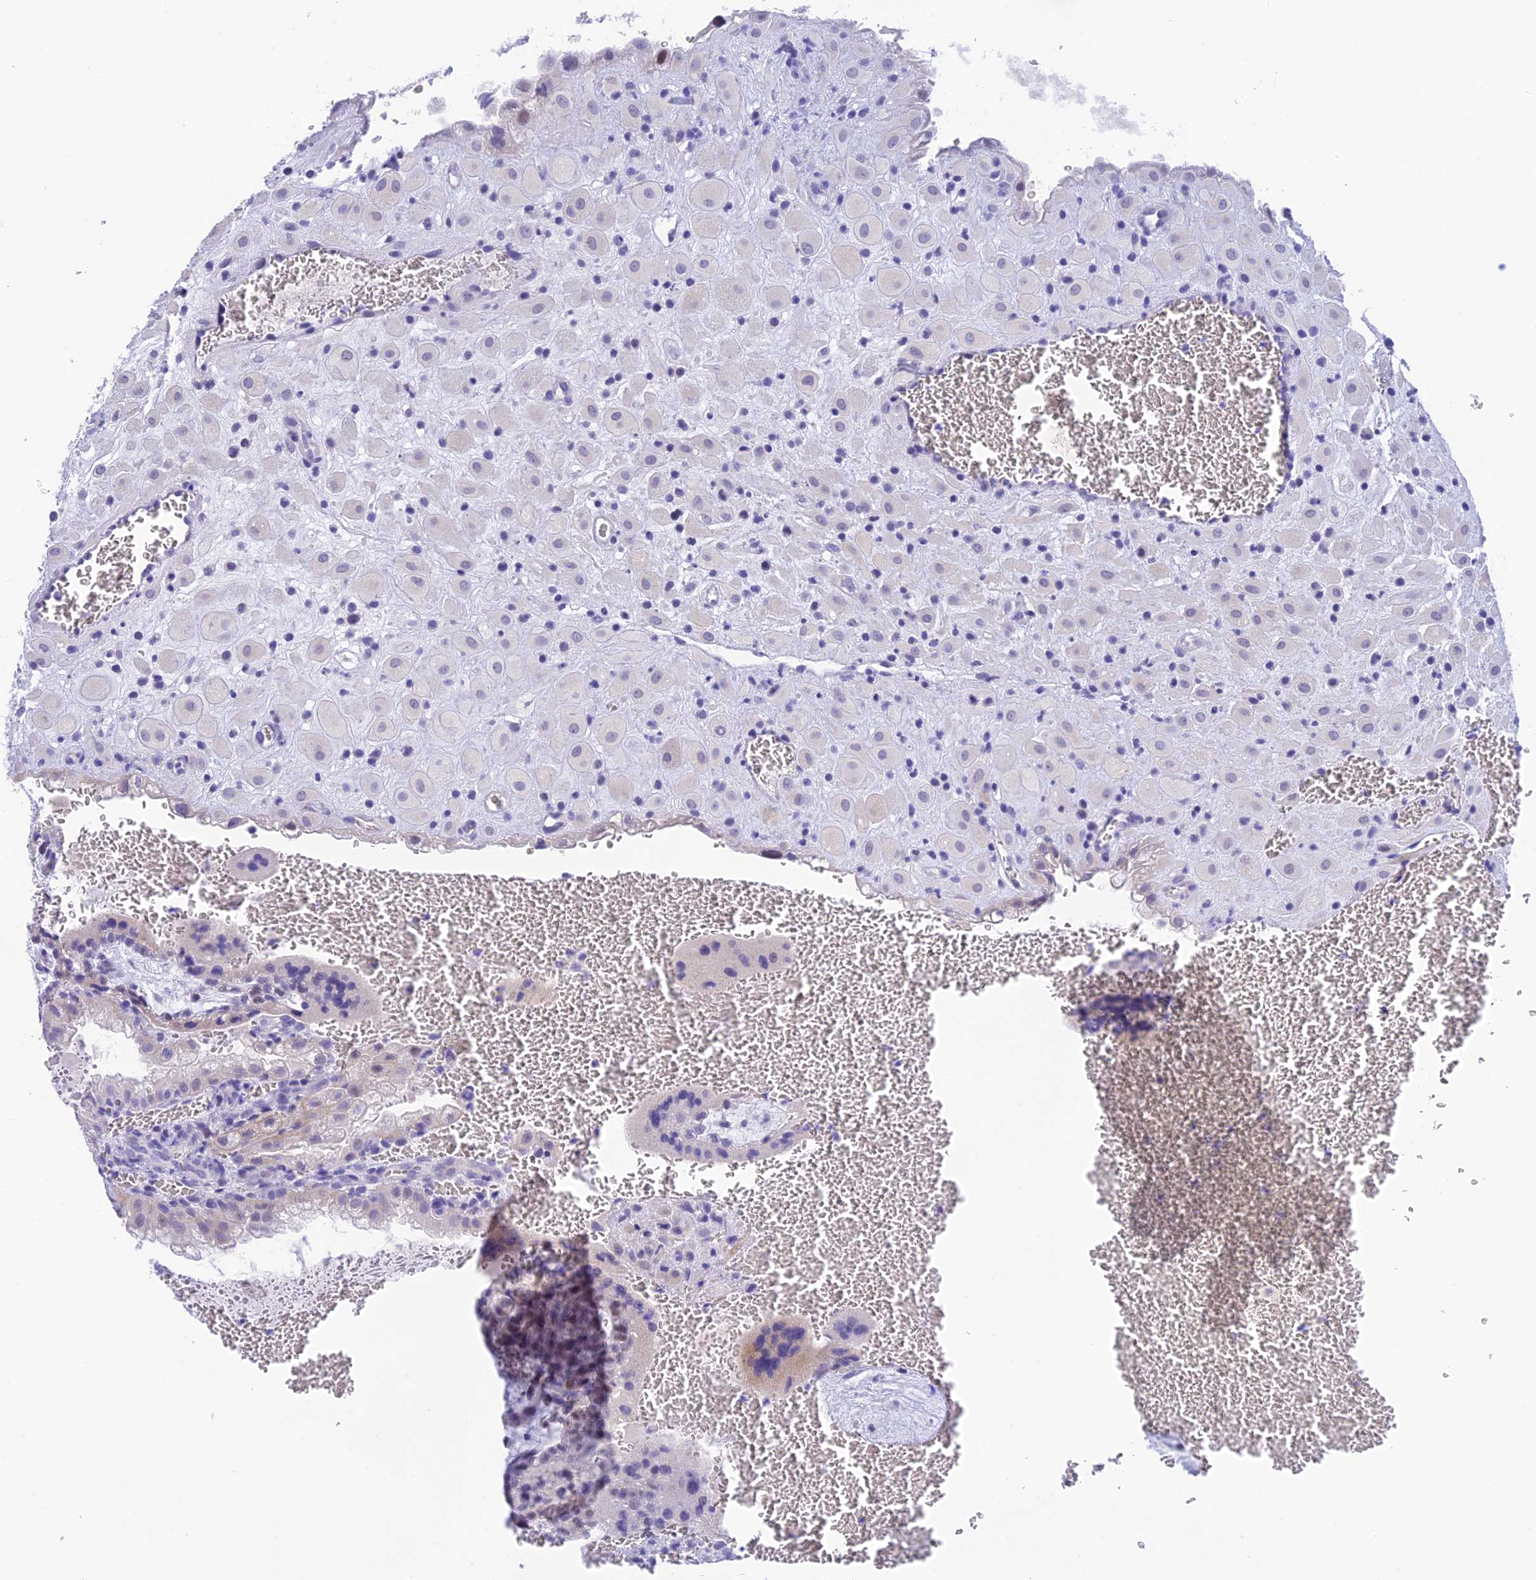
{"staining": {"intensity": "negative", "quantity": "none", "location": "none"}, "tissue": "placenta", "cell_type": "Decidual cells", "image_type": "normal", "snomed": [{"axis": "morphology", "description": "Normal tissue, NOS"}, {"axis": "topography", "description": "Placenta"}], "caption": "Immunohistochemistry (IHC) of normal human placenta demonstrates no staining in decidual cells. (IHC, brightfield microscopy, high magnification).", "gene": "KDELR3", "patient": {"sex": "female", "age": 35}}